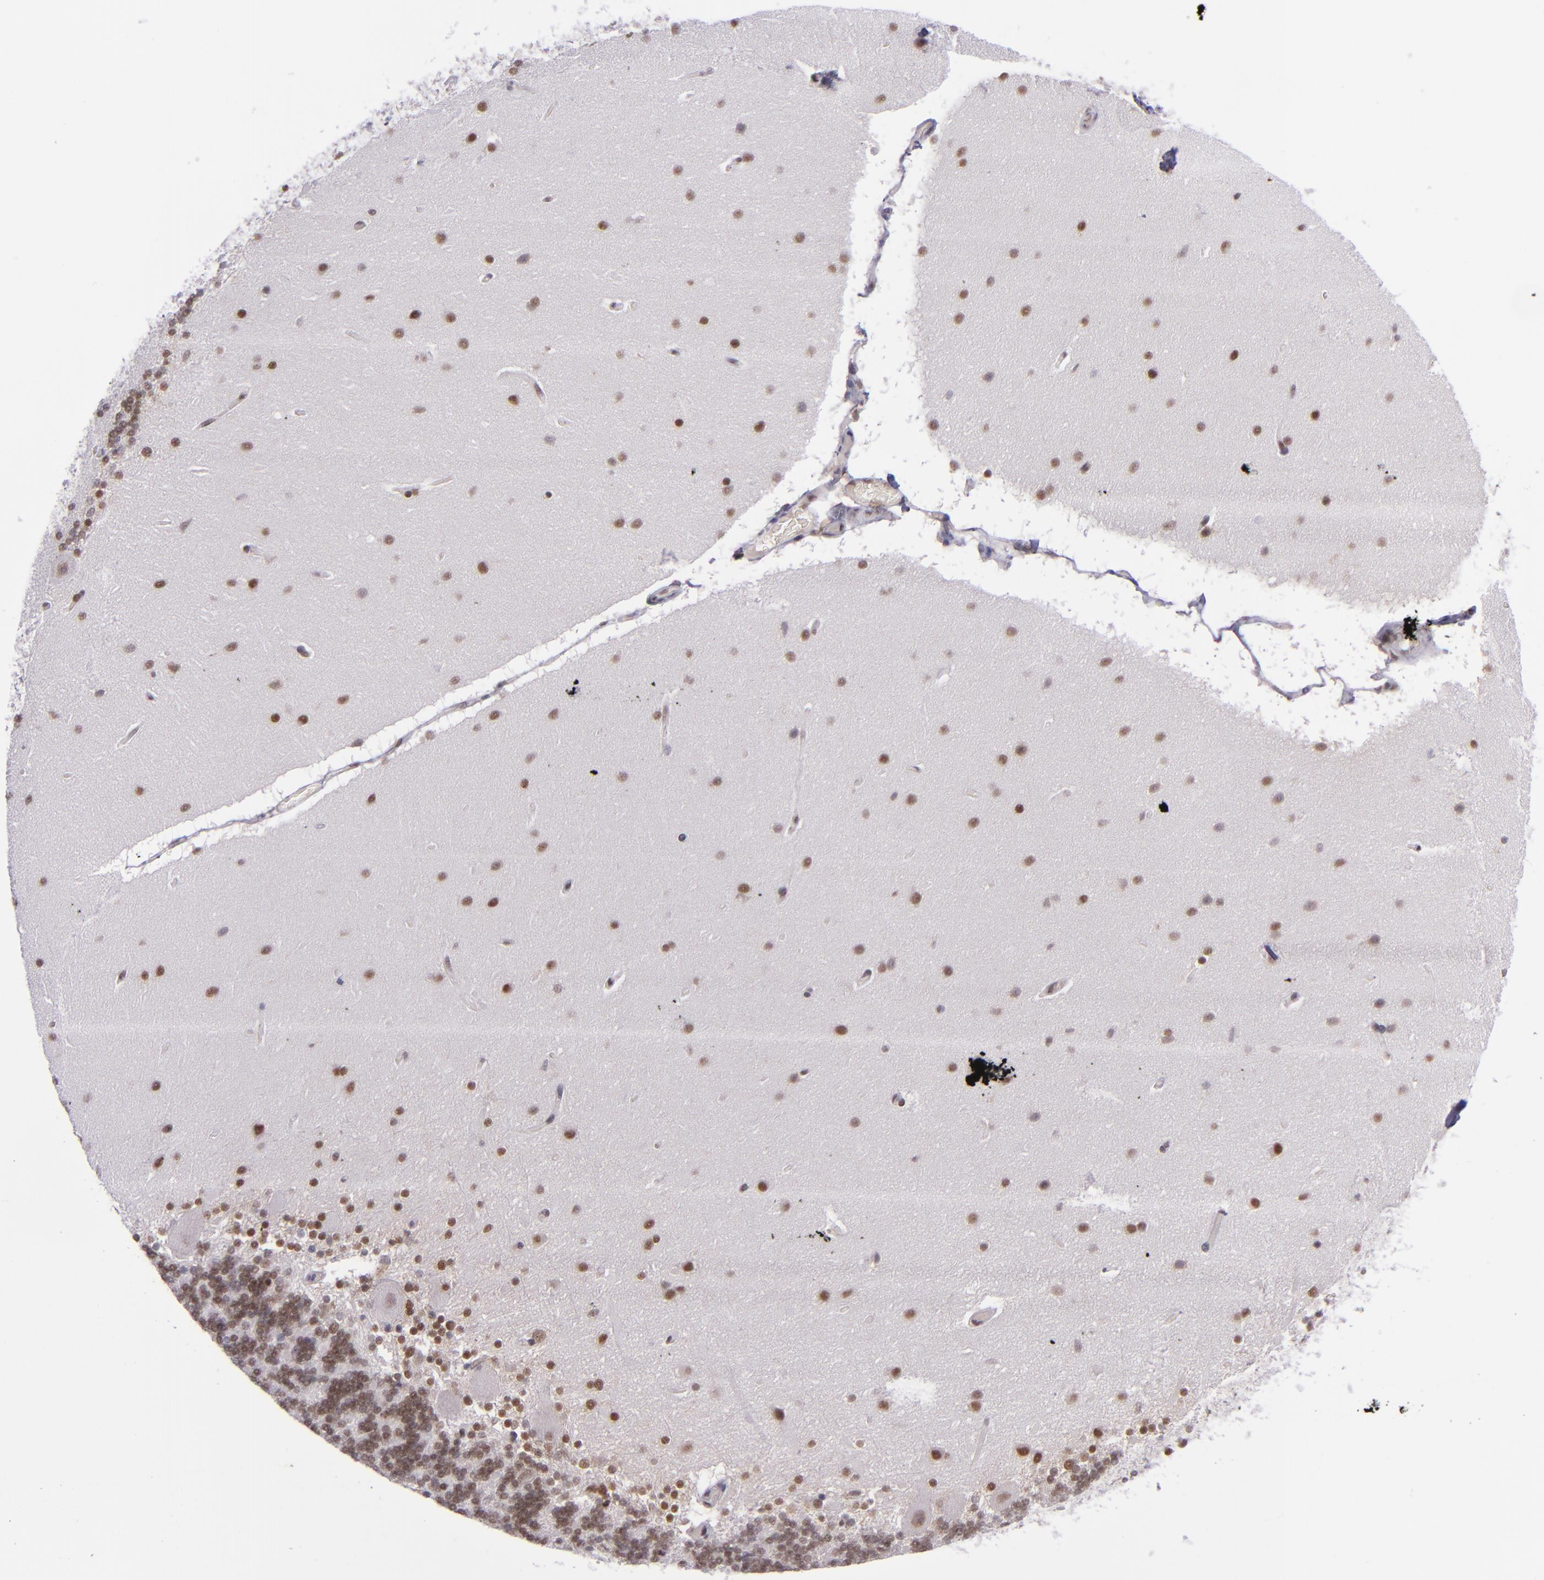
{"staining": {"intensity": "moderate", "quantity": ">75%", "location": "nuclear"}, "tissue": "cerebellum", "cell_type": "Cells in granular layer", "image_type": "normal", "snomed": [{"axis": "morphology", "description": "Normal tissue, NOS"}, {"axis": "topography", "description": "Cerebellum"}], "caption": "About >75% of cells in granular layer in benign cerebellum reveal moderate nuclear protein expression as visualized by brown immunohistochemical staining.", "gene": "BAG1", "patient": {"sex": "female", "age": 54}}